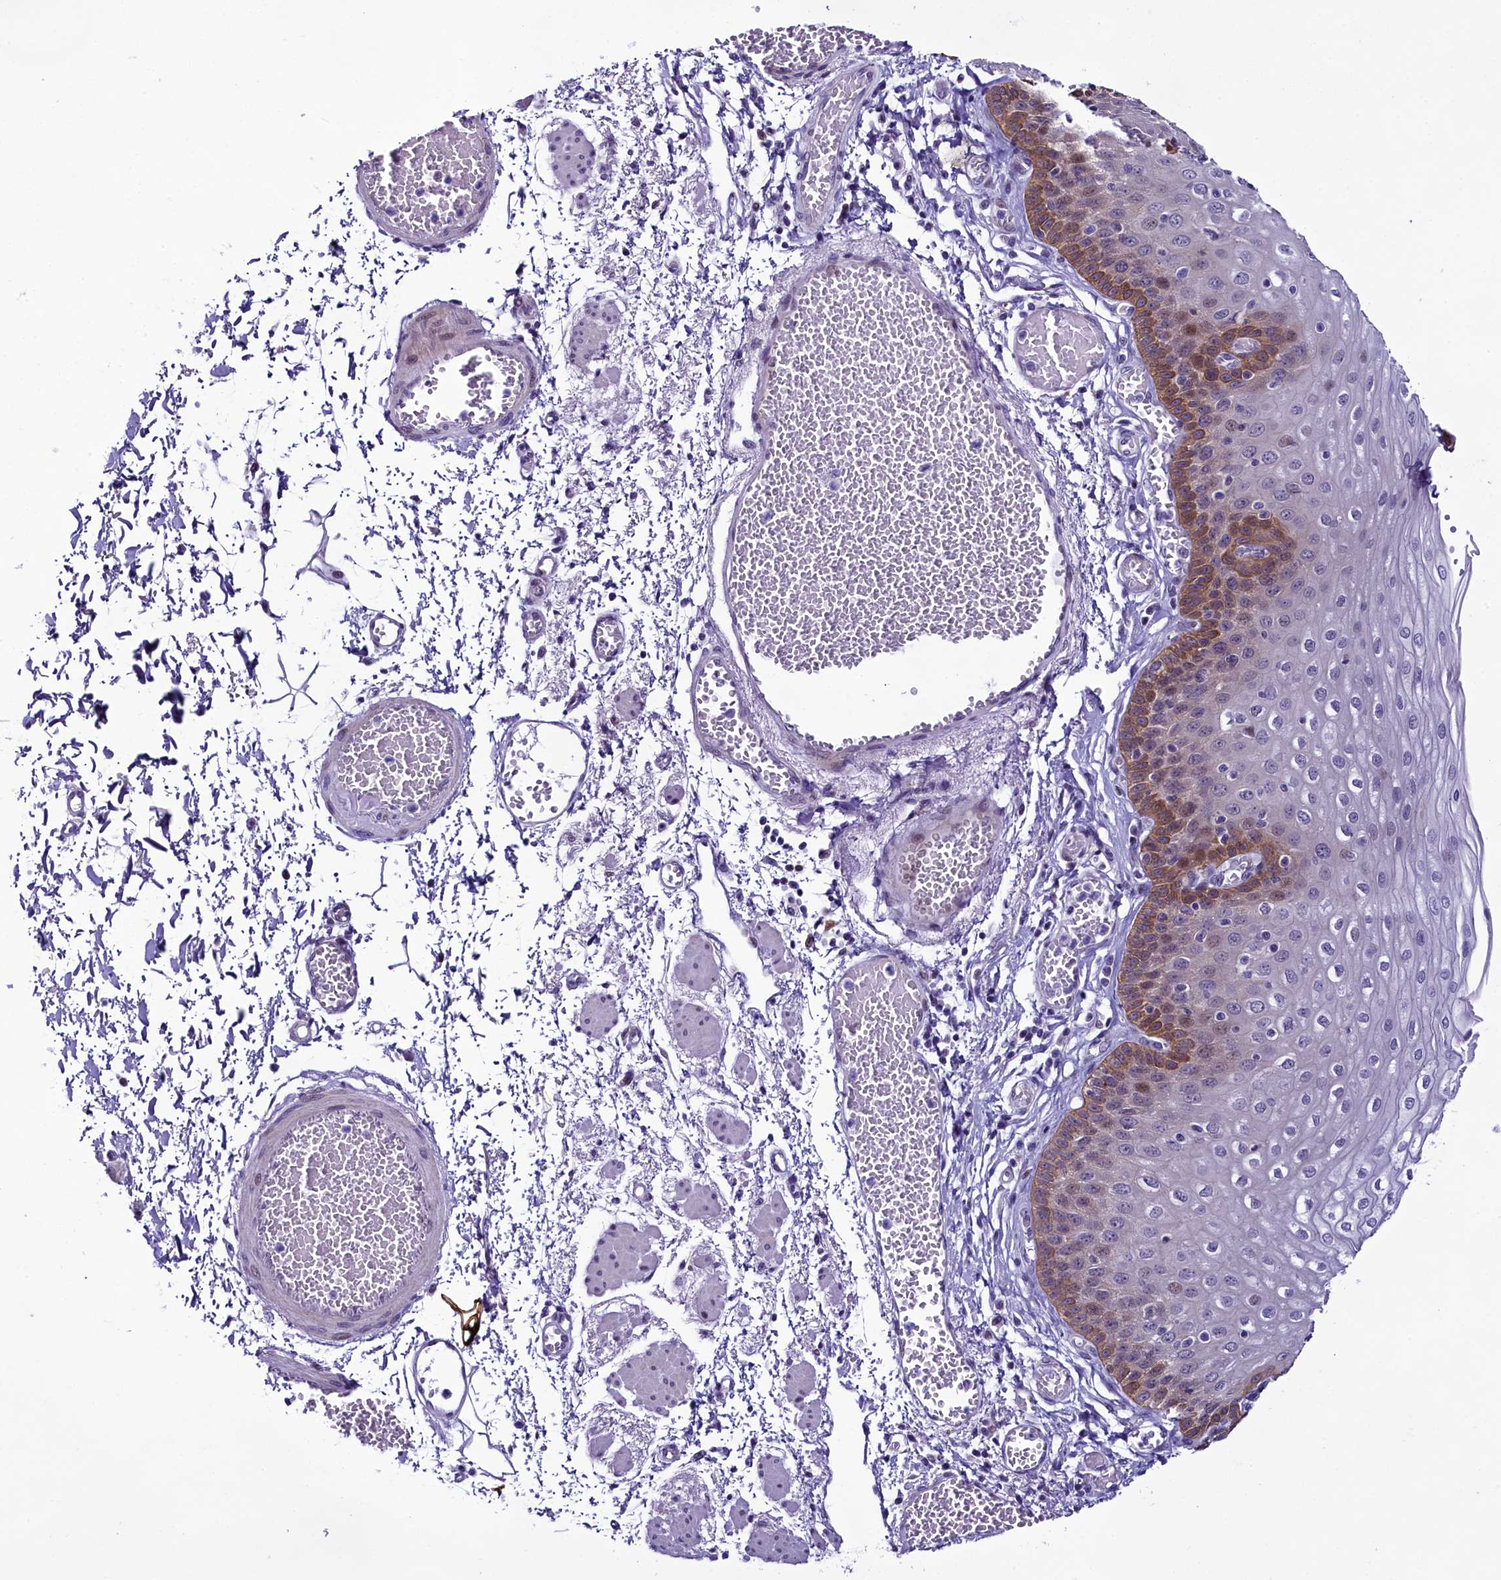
{"staining": {"intensity": "moderate", "quantity": "25%-75%", "location": "cytoplasmic/membranous,nuclear"}, "tissue": "esophagus", "cell_type": "Squamous epithelial cells", "image_type": "normal", "snomed": [{"axis": "morphology", "description": "Normal tissue, NOS"}, {"axis": "topography", "description": "Esophagus"}], "caption": "Immunohistochemistry (DAB) staining of unremarkable esophagus shows moderate cytoplasmic/membranous,nuclear protein positivity in approximately 25%-75% of squamous epithelial cells.", "gene": "CCDC106", "patient": {"sex": "male", "age": 81}}